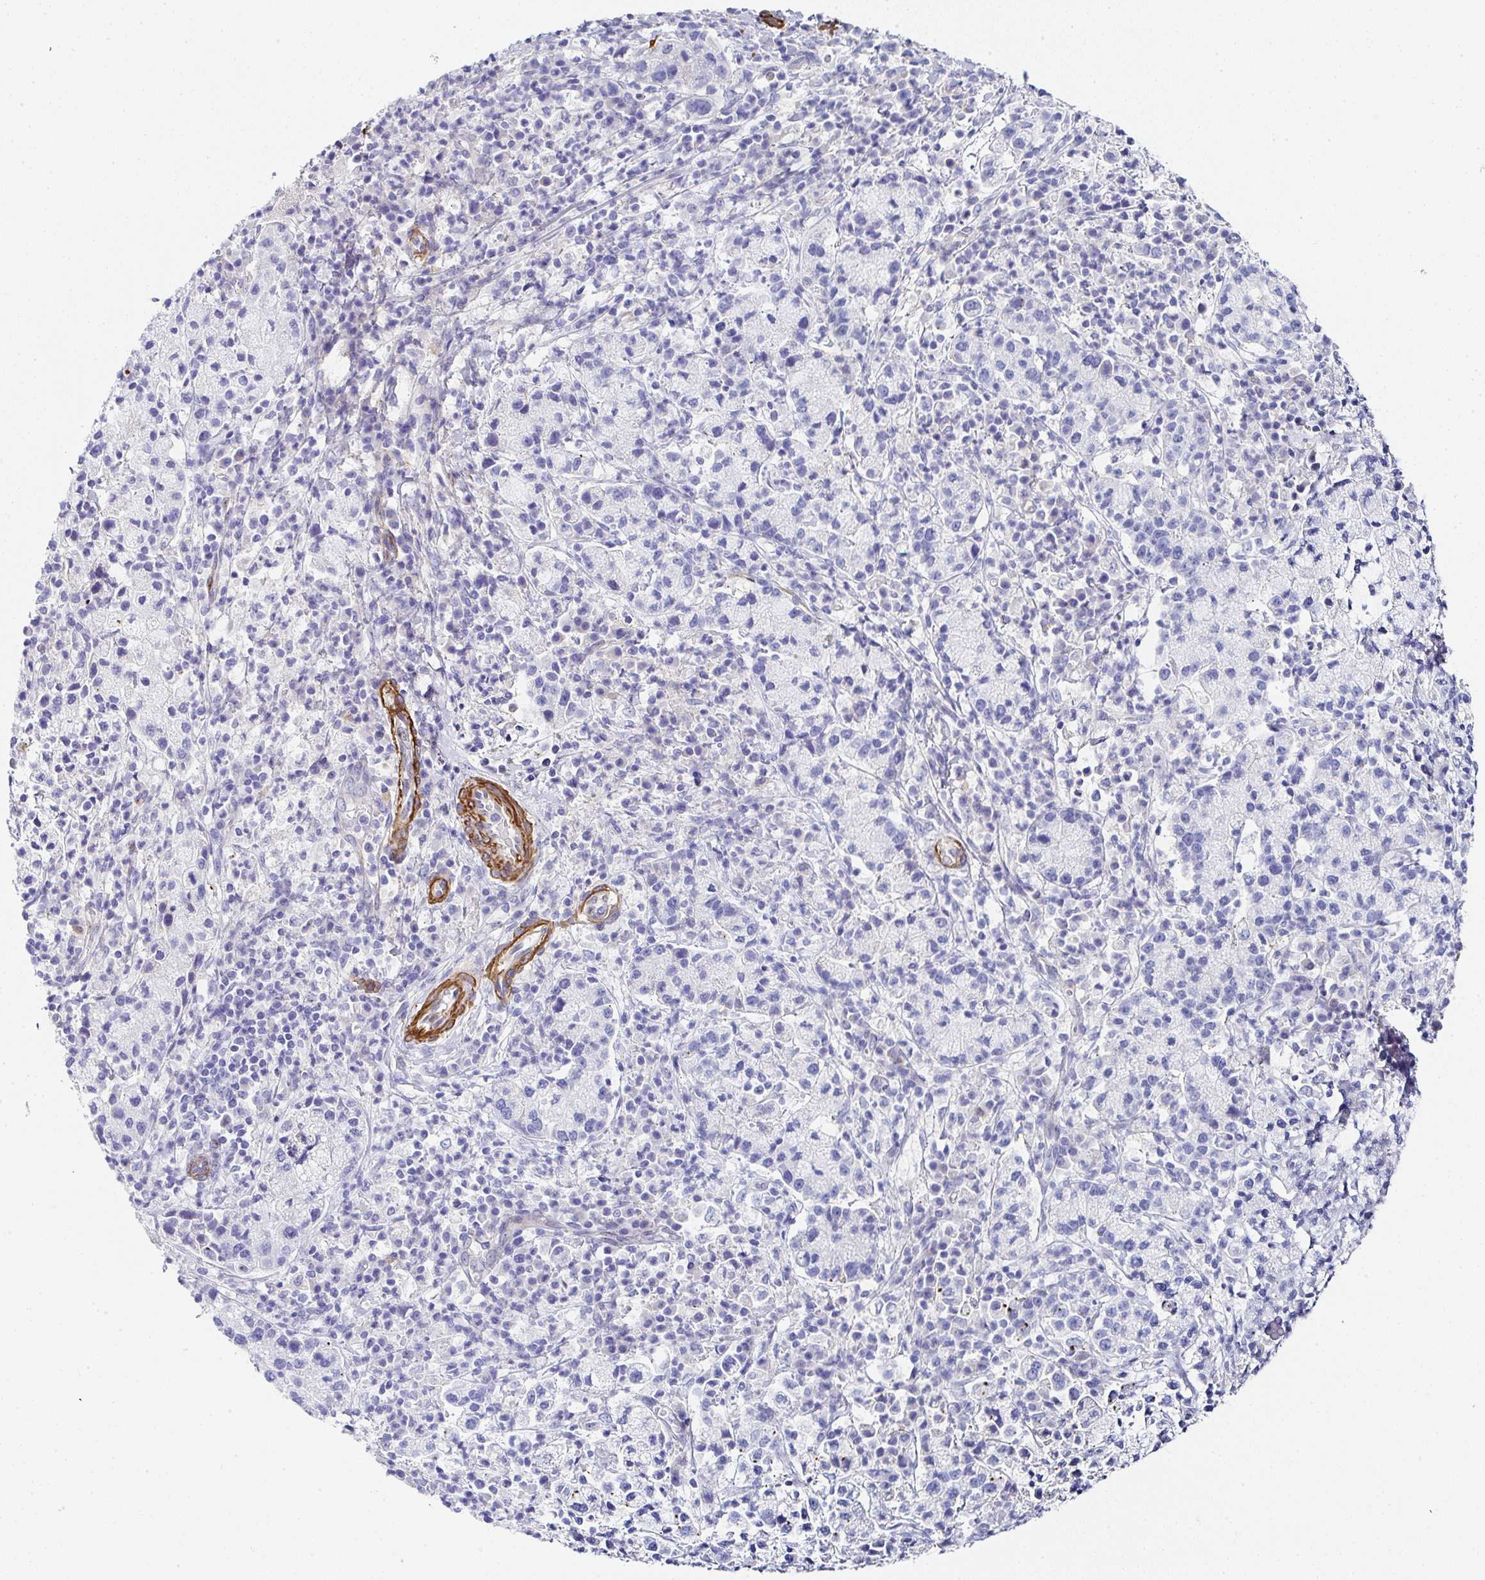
{"staining": {"intensity": "negative", "quantity": "none", "location": "none"}, "tissue": "cervical cancer", "cell_type": "Tumor cells", "image_type": "cancer", "snomed": [{"axis": "morphology", "description": "Normal tissue, NOS"}, {"axis": "morphology", "description": "Adenocarcinoma, NOS"}, {"axis": "topography", "description": "Cervix"}], "caption": "Tumor cells show no significant protein positivity in cervical cancer.", "gene": "PPFIA4", "patient": {"sex": "female", "age": 44}}